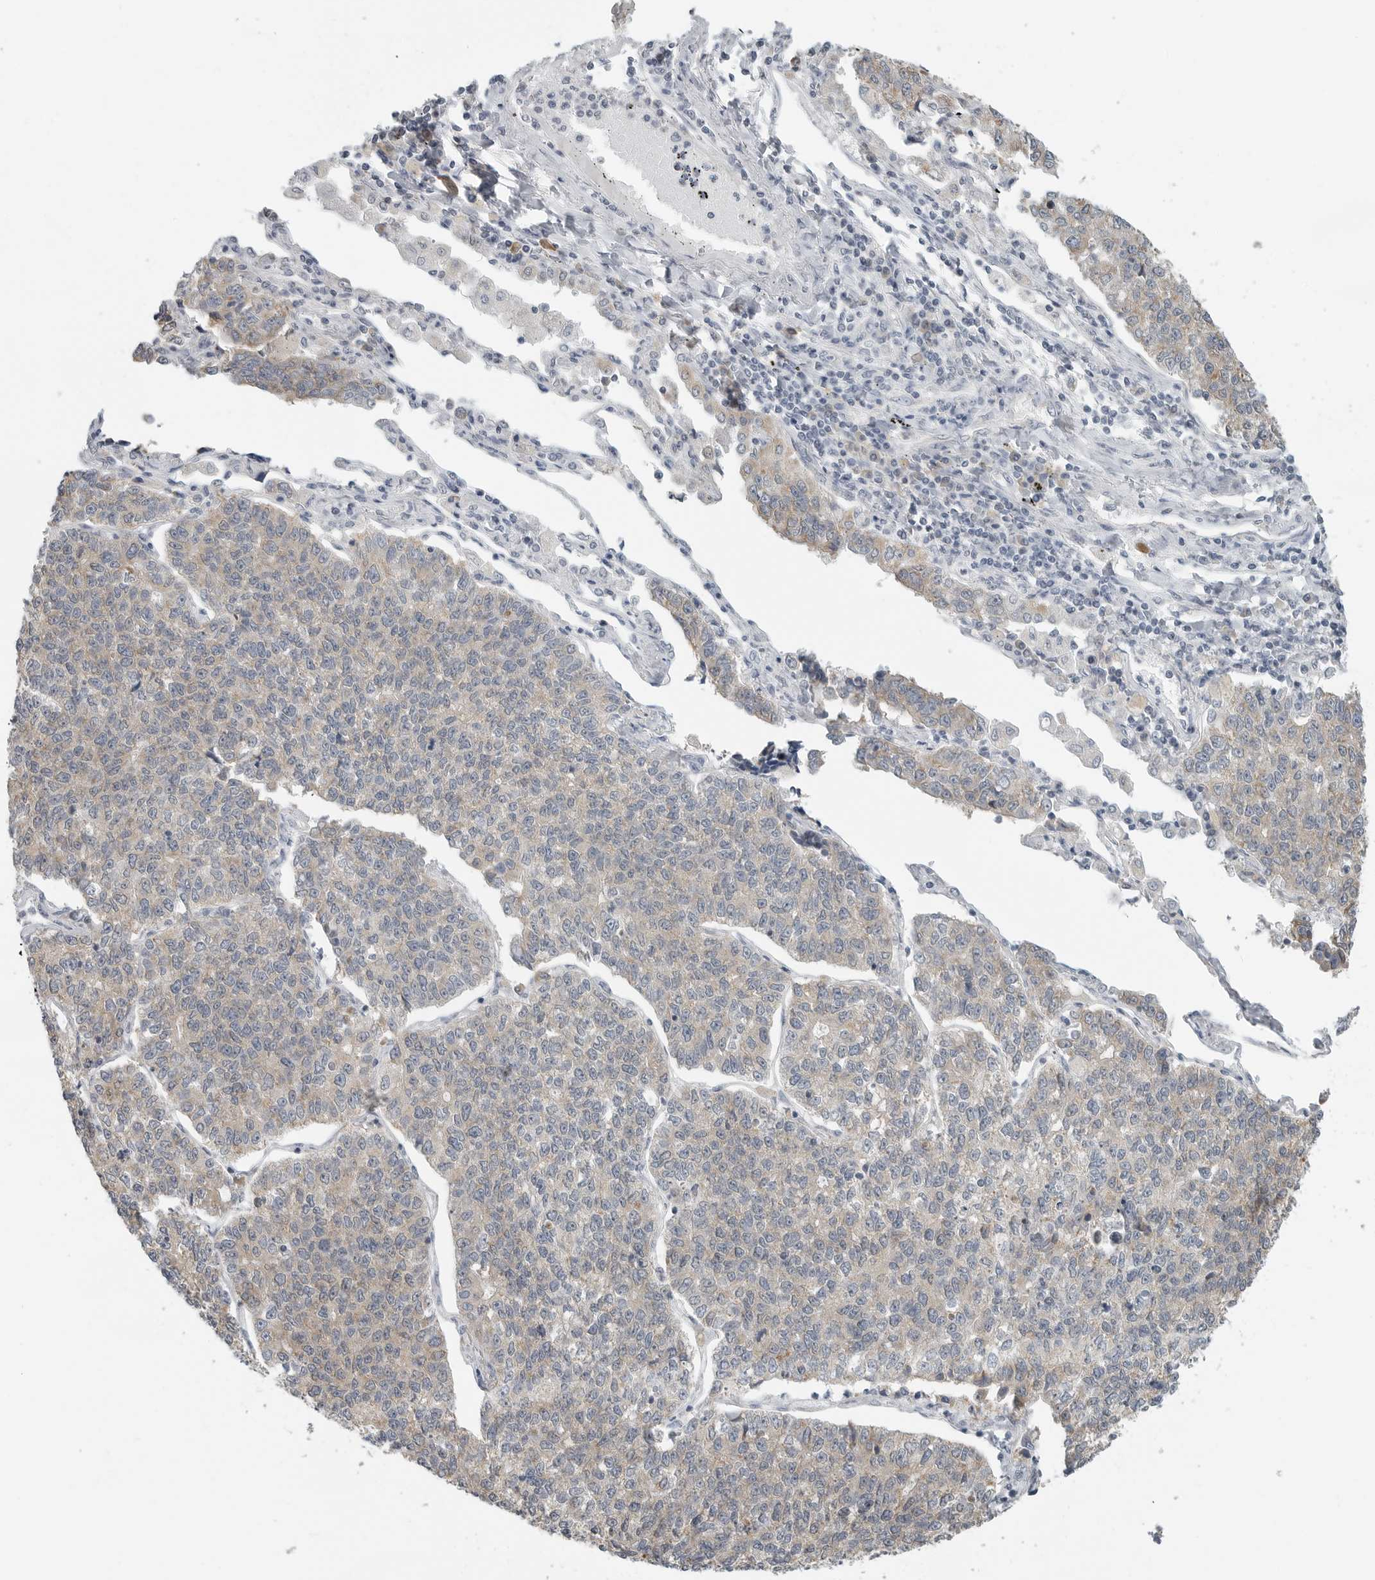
{"staining": {"intensity": "weak", "quantity": ">75%", "location": "cytoplasmic/membranous"}, "tissue": "lung cancer", "cell_type": "Tumor cells", "image_type": "cancer", "snomed": [{"axis": "morphology", "description": "Adenocarcinoma, NOS"}, {"axis": "topography", "description": "Lung"}], "caption": "DAB (3,3'-diaminobenzidine) immunohistochemical staining of adenocarcinoma (lung) exhibits weak cytoplasmic/membranous protein expression in about >75% of tumor cells. The staining was performed using DAB to visualize the protein expression in brown, while the nuclei were stained in blue with hematoxylin (Magnification: 20x).", "gene": "IL12RB2", "patient": {"sex": "male", "age": 49}}